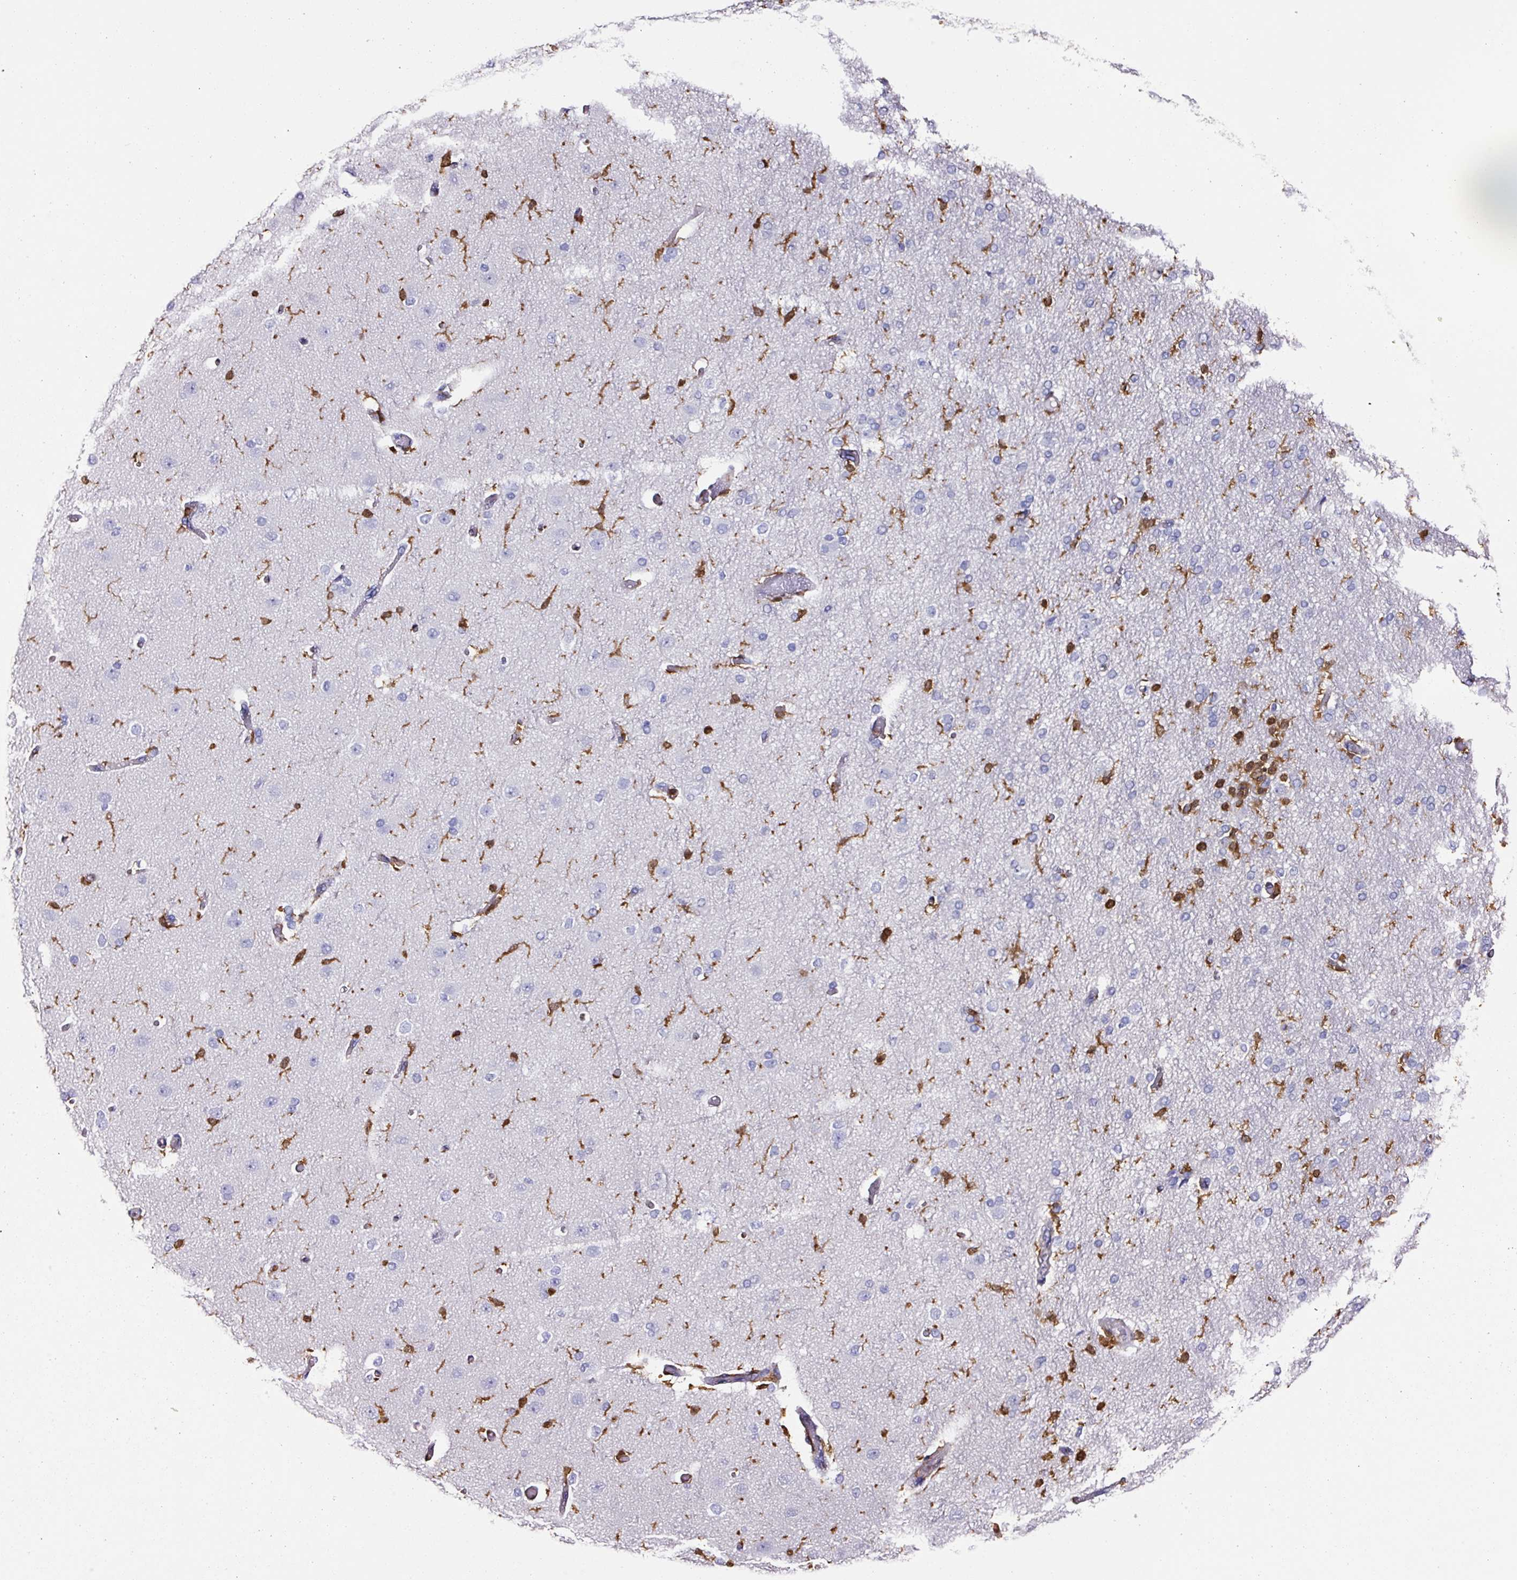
{"staining": {"intensity": "moderate", "quantity": "<25%", "location": "cytoplasmic/membranous"}, "tissue": "cerebral cortex", "cell_type": "Endothelial cells", "image_type": "normal", "snomed": [{"axis": "morphology", "description": "Normal tissue, NOS"}, {"axis": "morphology", "description": "Inflammation, NOS"}, {"axis": "topography", "description": "Cerebral cortex"}], "caption": "Cerebral cortex stained for a protein shows moderate cytoplasmic/membranous positivity in endothelial cells.", "gene": "ARHGDIB", "patient": {"sex": "male", "age": 6}}